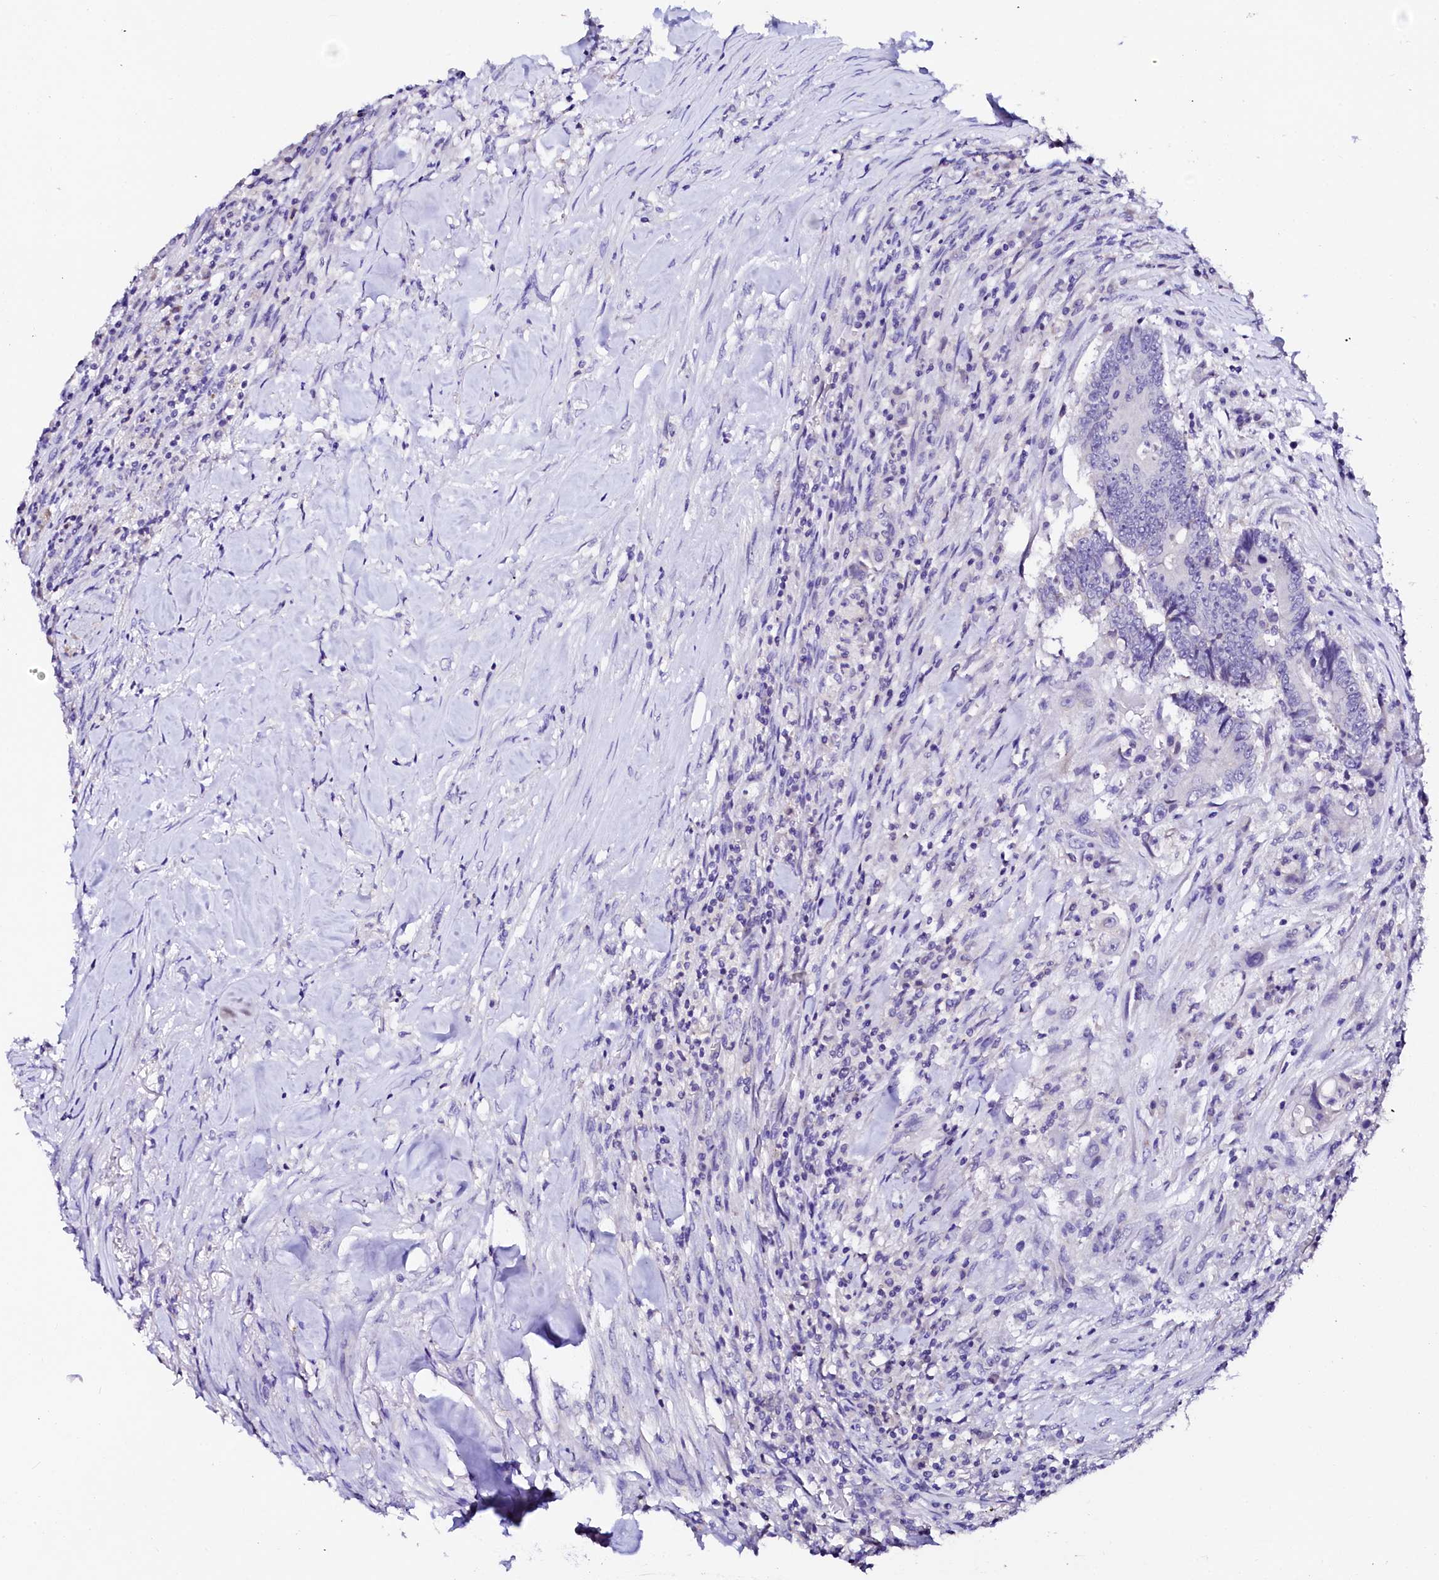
{"staining": {"intensity": "negative", "quantity": "none", "location": "none"}, "tissue": "colorectal cancer", "cell_type": "Tumor cells", "image_type": "cancer", "snomed": [{"axis": "morphology", "description": "Adenocarcinoma, NOS"}, {"axis": "topography", "description": "Colon"}], "caption": "DAB immunohistochemical staining of colorectal cancer (adenocarcinoma) exhibits no significant positivity in tumor cells.", "gene": "NALF1", "patient": {"sex": "male", "age": 83}}